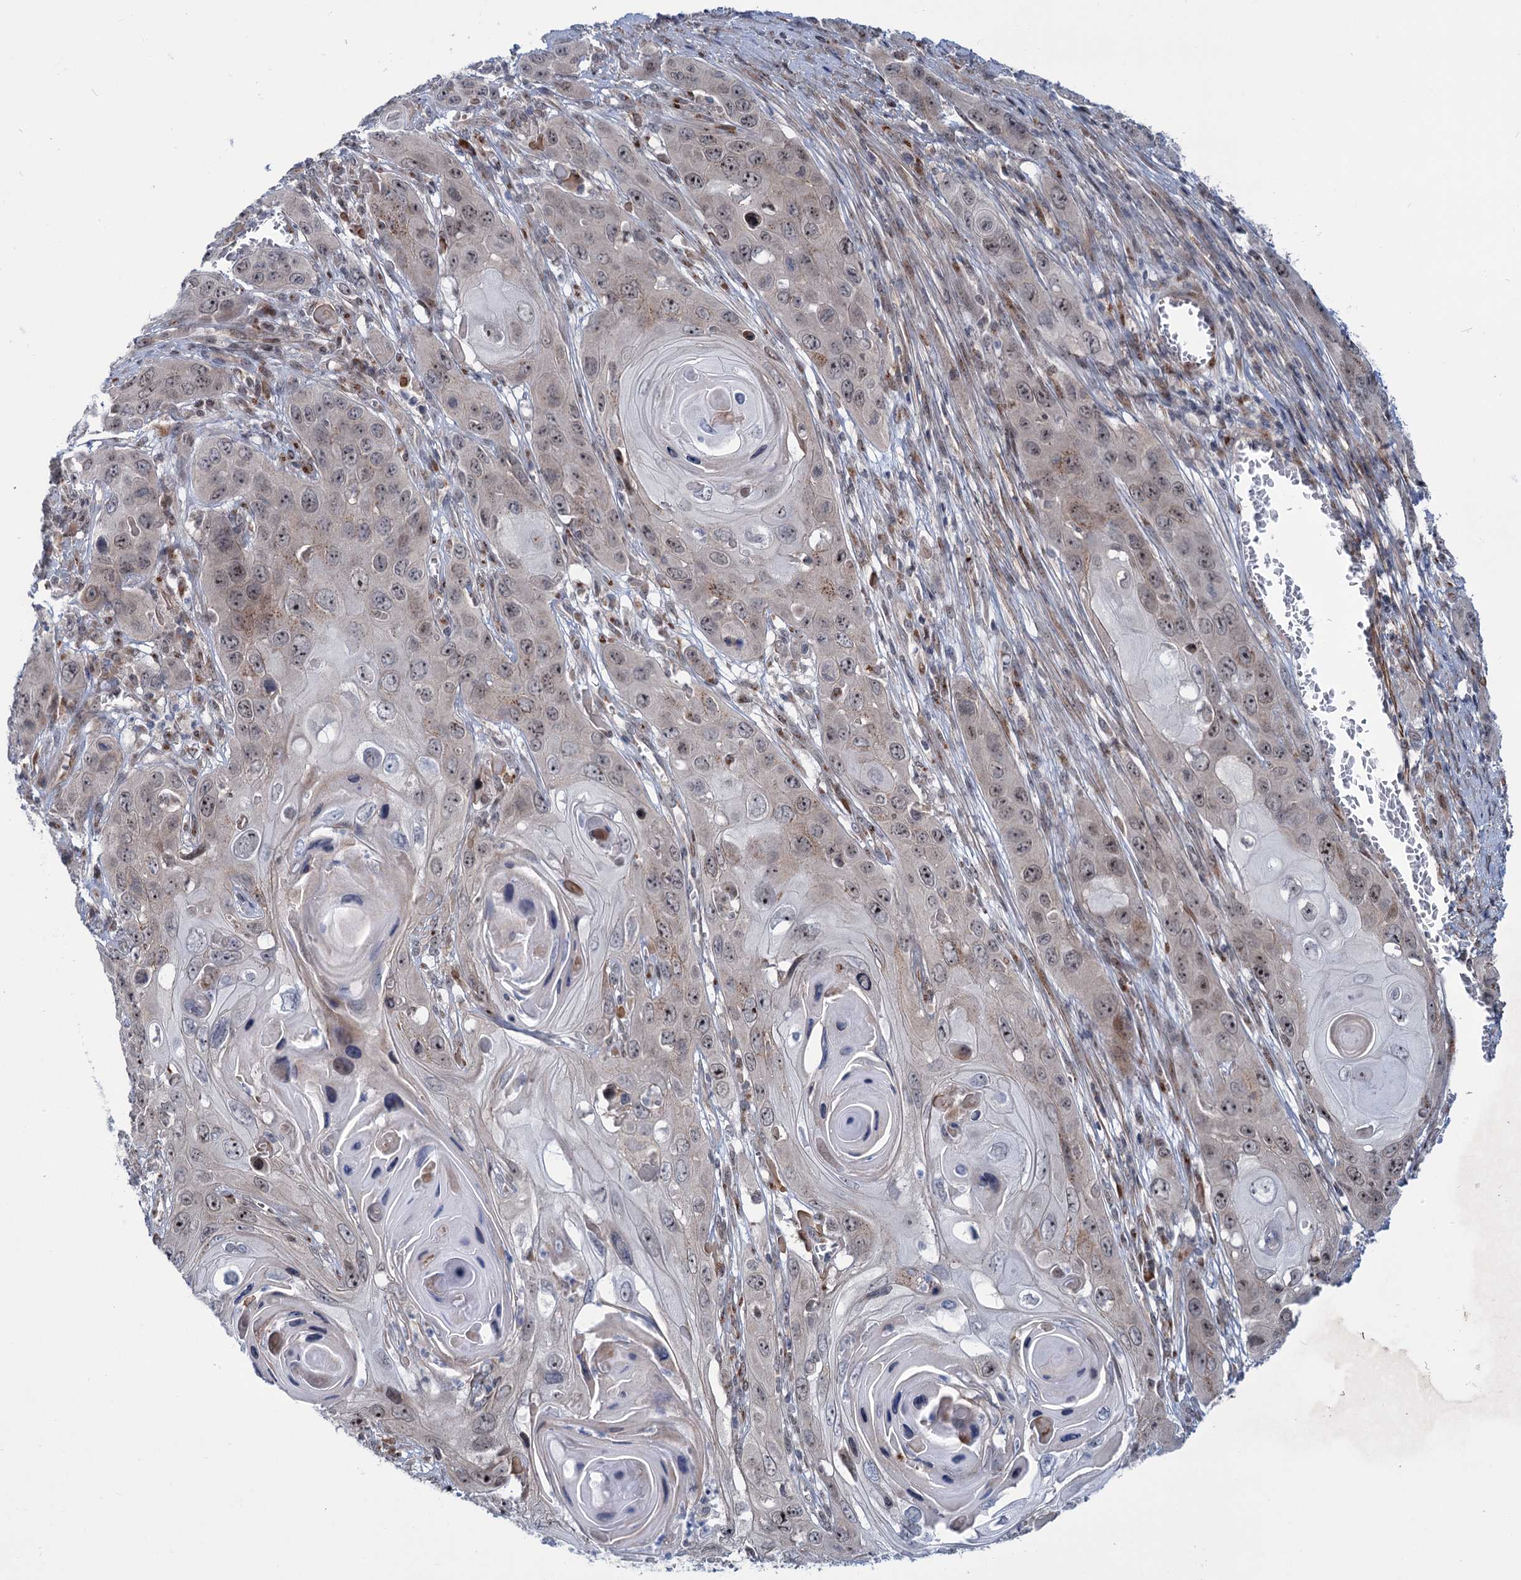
{"staining": {"intensity": "moderate", "quantity": "<25%", "location": "cytoplasmic/membranous"}, "tissue": "skin cancer", "cell_type": "Tumor cells", "image_type": "cancer", "snomed": [{"axis": "morphology", "description": "Squamous cell carcinoma, NOS"}, {"axis": "topography", "description": "Skin"}], "caption": "DAB immunohistochemical staining of human skin cancer demonstrates moderate cytoplasmic/membranous protein expression in about <25% of tumor cells. (Stains: DAB (3,3'-diaminobenzidine) in brown, nuclei in blue, Microscopy: brightfield microscopy at high magnification).", "gene": "ELP4", "patient": {"sex": "male", "age": 55}}